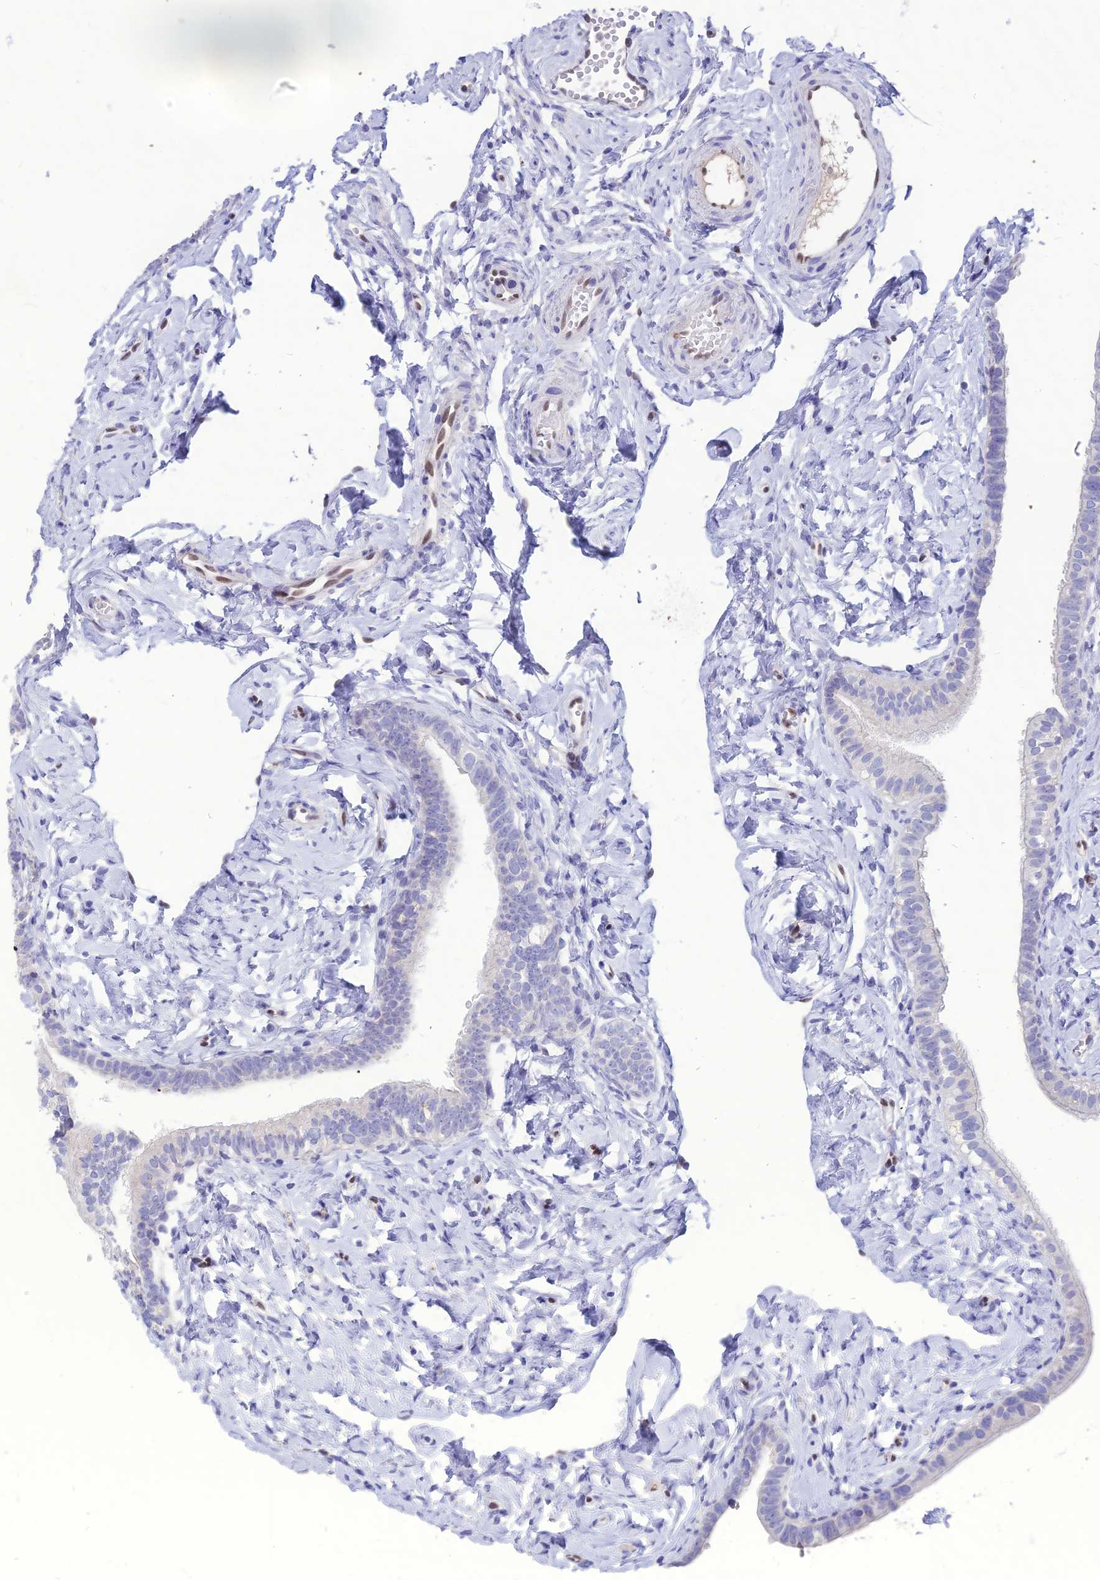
{"staining": {"intensity": "negative", "quantity": "none", "location": "none"}, "tissue": "fallopian tube", "cell_type": "Glandular cells", "image_type": "normal", "snomed": [{"axis": "morphology", "description": "Normal tissue, NOS"}, {"axis": "topography", "description": "Fallopian tube"}], "caption": "This photomicrograph is of unremarkable fallopian tube stained with IHC to label a protein in brown with the nuclei are counter-stained blue. There is no expression in glandular cells. The staining is performed using DAB (3,3'-diaminobenzidine) brown chromogen with nuclei counter-stained in using hematoxylin.", "gene": "NOVA2", "patient": {"sex": "female", "age": 66}}